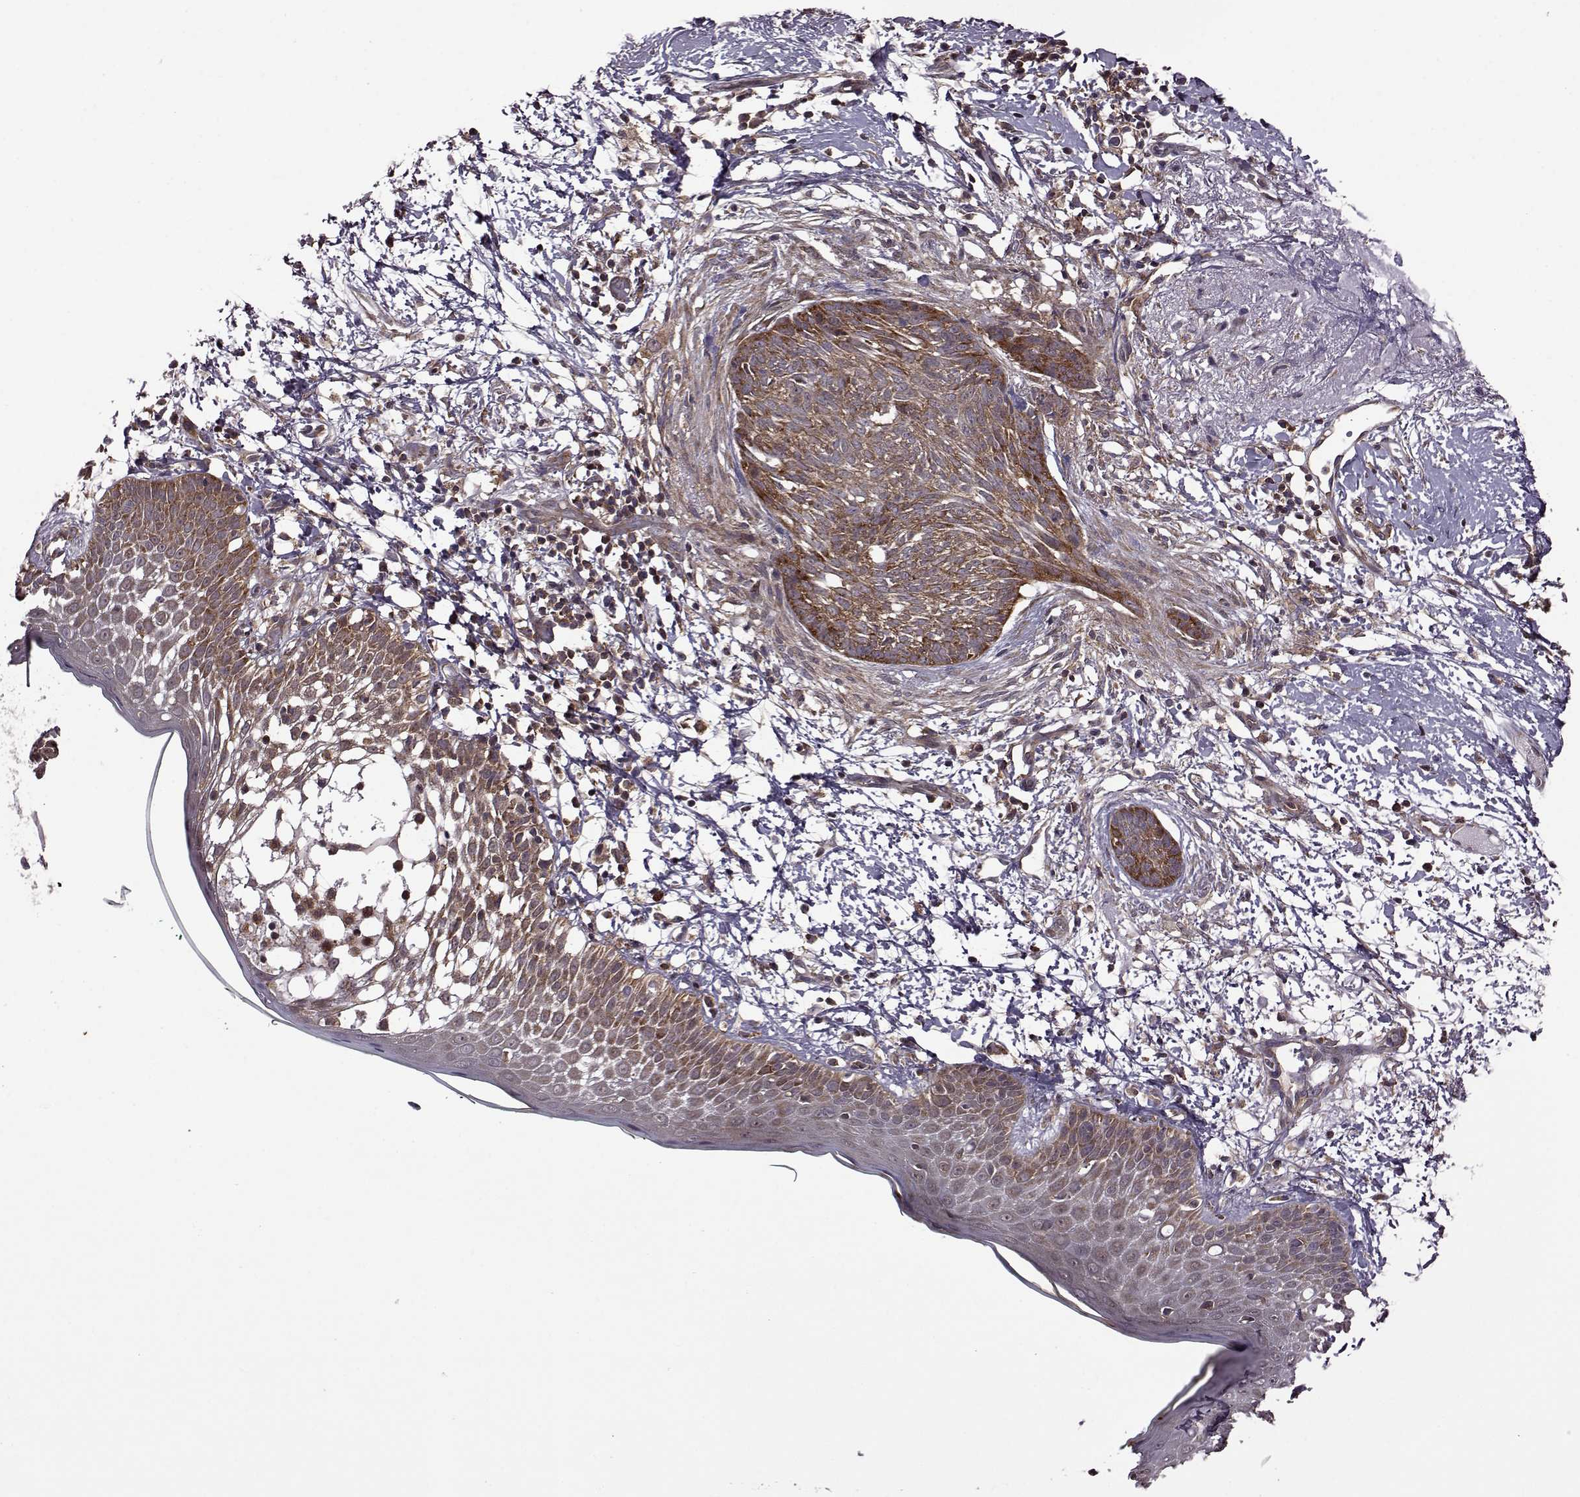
{"staining": {"intensity": "strong", "quantity": ">75%", "location": "cytoplasmic/membranous"}, "tissue": "skin cancer", "cell_type": "Tumor cells", "image_type": "cancer", "snomed": [{"axis": "morphology", "description": "Normal tissue, NOS"}, {"axis": "morphology", "description": "Basal cell carcinoma"}, {"axis": "topography", "description": "Skin"}], "caption": "Human skin basal cell carcinoma stained with a protein marker demonstrates strong staining in tumor cells.", "gene": "URI1", "patient": {"sex": "male", "age": 84}}